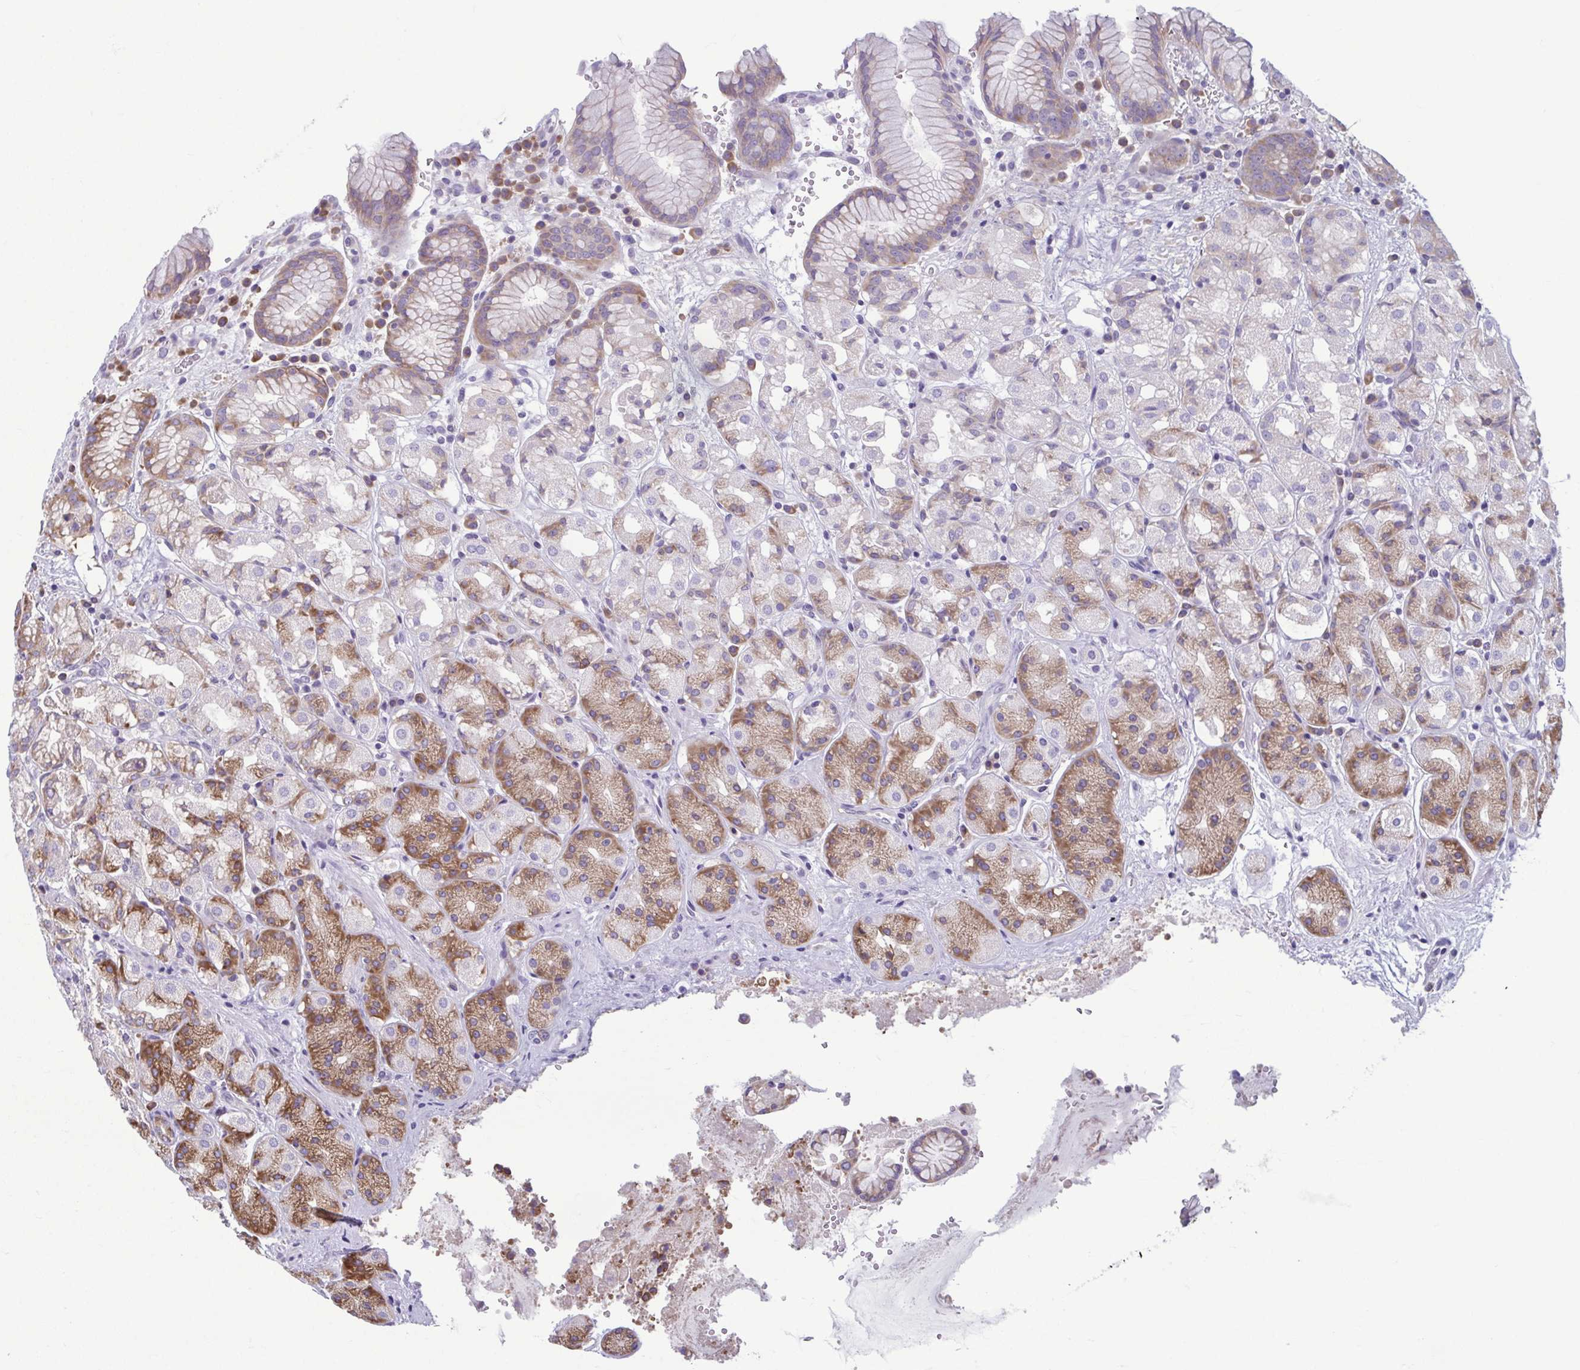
{"staining": {"intensity": "moderate", "quantity": "25%-75%", "location": "cytoplasmic/membranous"}, "tissue": "stomach", "cell_type": "Glandular cells", "image_type": "normal", "snomed": [{"axis": "morphology", "description": "Normal tissue, NOS"}, {"axis": "topography", "description": "Stomach"}, {"axis": "topography", "description": "Stomach, lower"}], "caption": "Moderate cytoplasmic/membranous positivity for a protein is seen in about 25%-75% of glandular cells of normal stomach using immunohistochemistry (IHC).", "gene": "RPS16", "patient": {"sex": "female", "age": 56}}